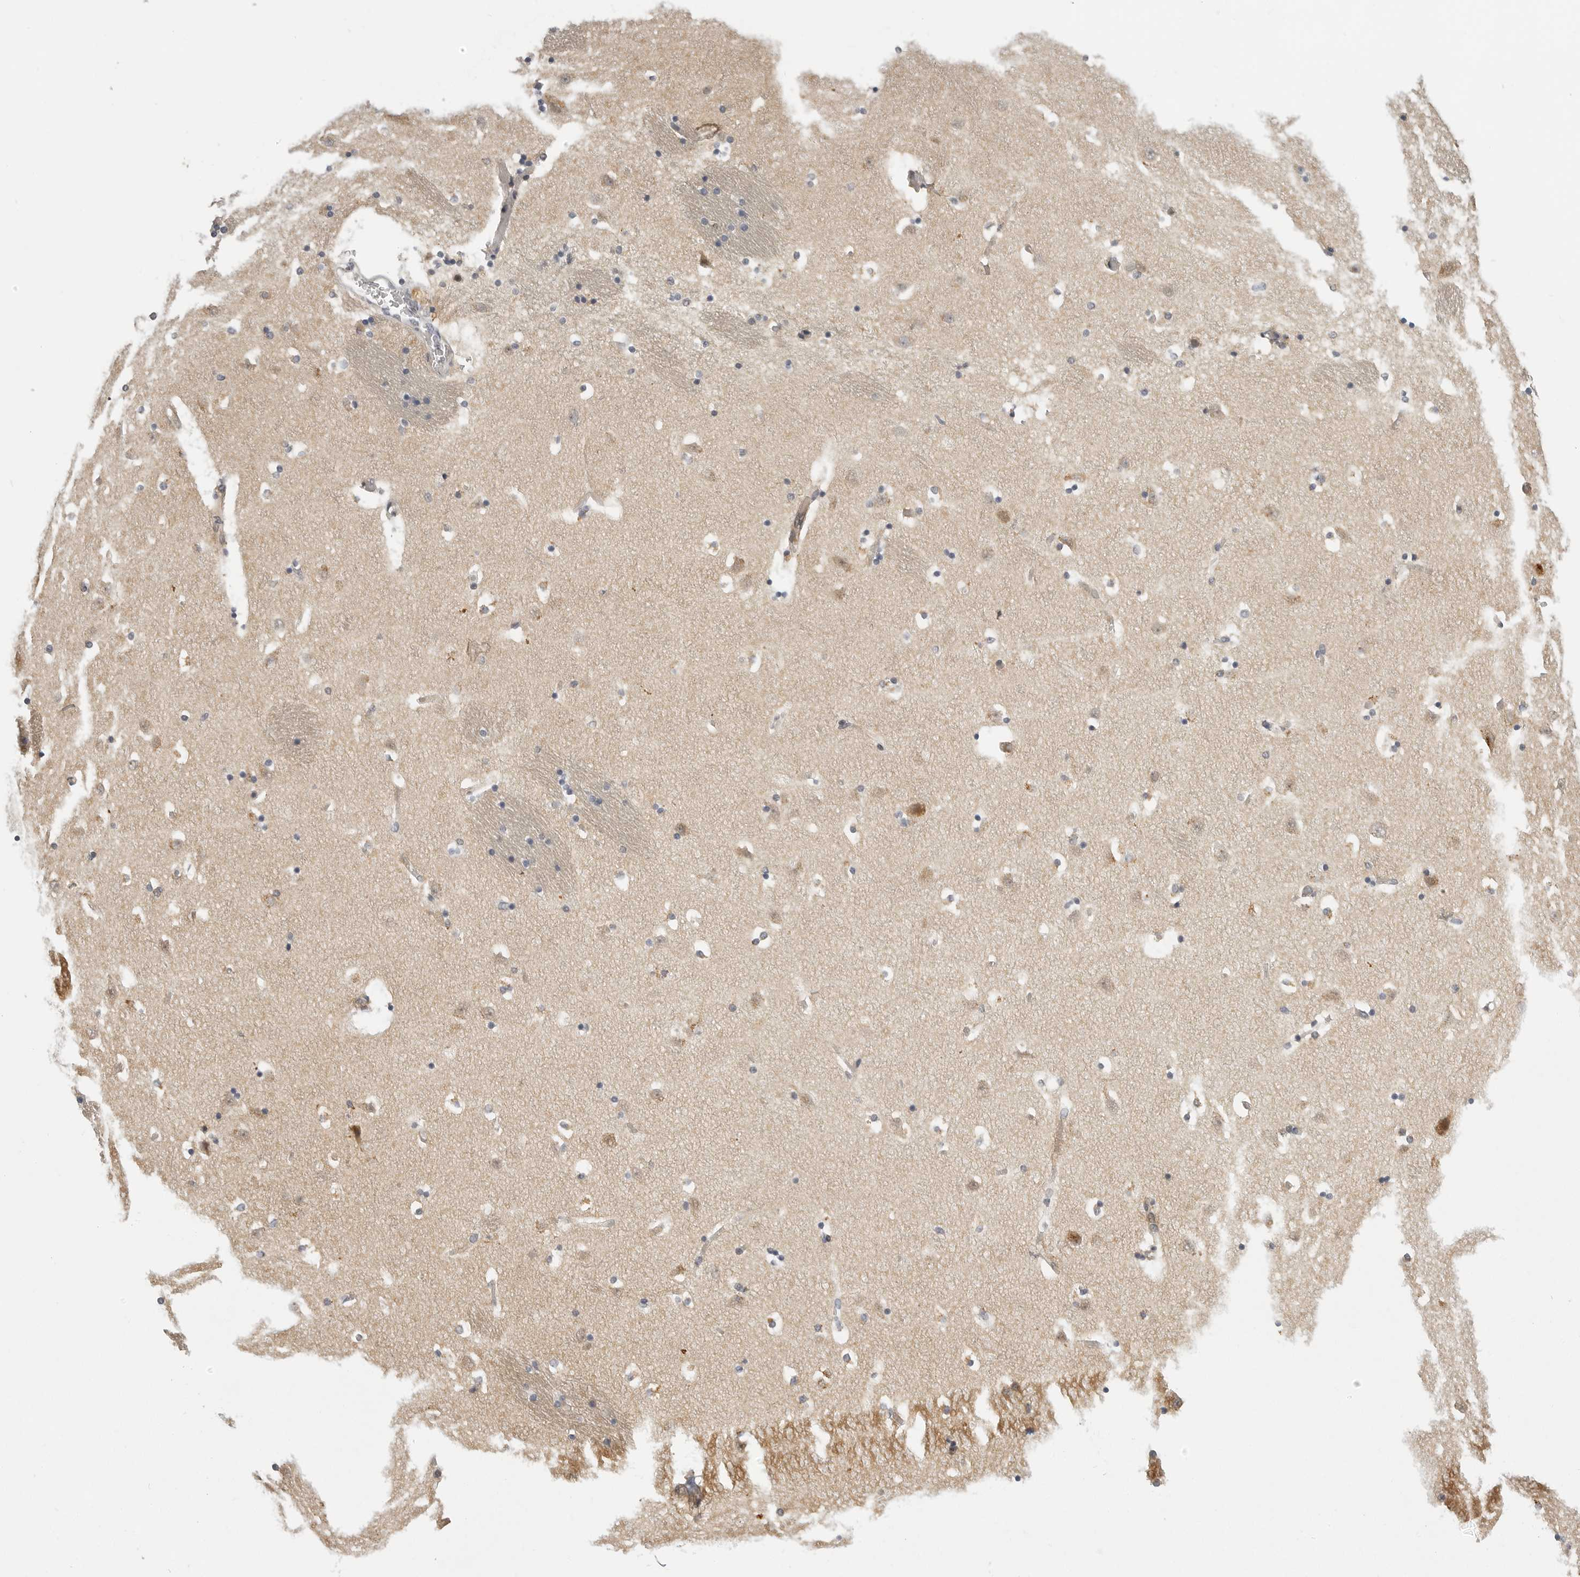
{"staining": {"intensity": "negative", "quantity": "none", "location": "none"}, "tissue": "caudate", "cell_type": "Glial cells", "image_type": "normal", "snomed": [{"axis": "morphology", "description": "Normal tissue, NOS"}, {"axis": "topography", "description": "Lateral ventricle wall"}], "caption": "Immunohistochemical staining of unremarkable caudate shows no significant staining in glial cells.", "gene": "UROD", "patient": {"sex": "male", "age": 45}}